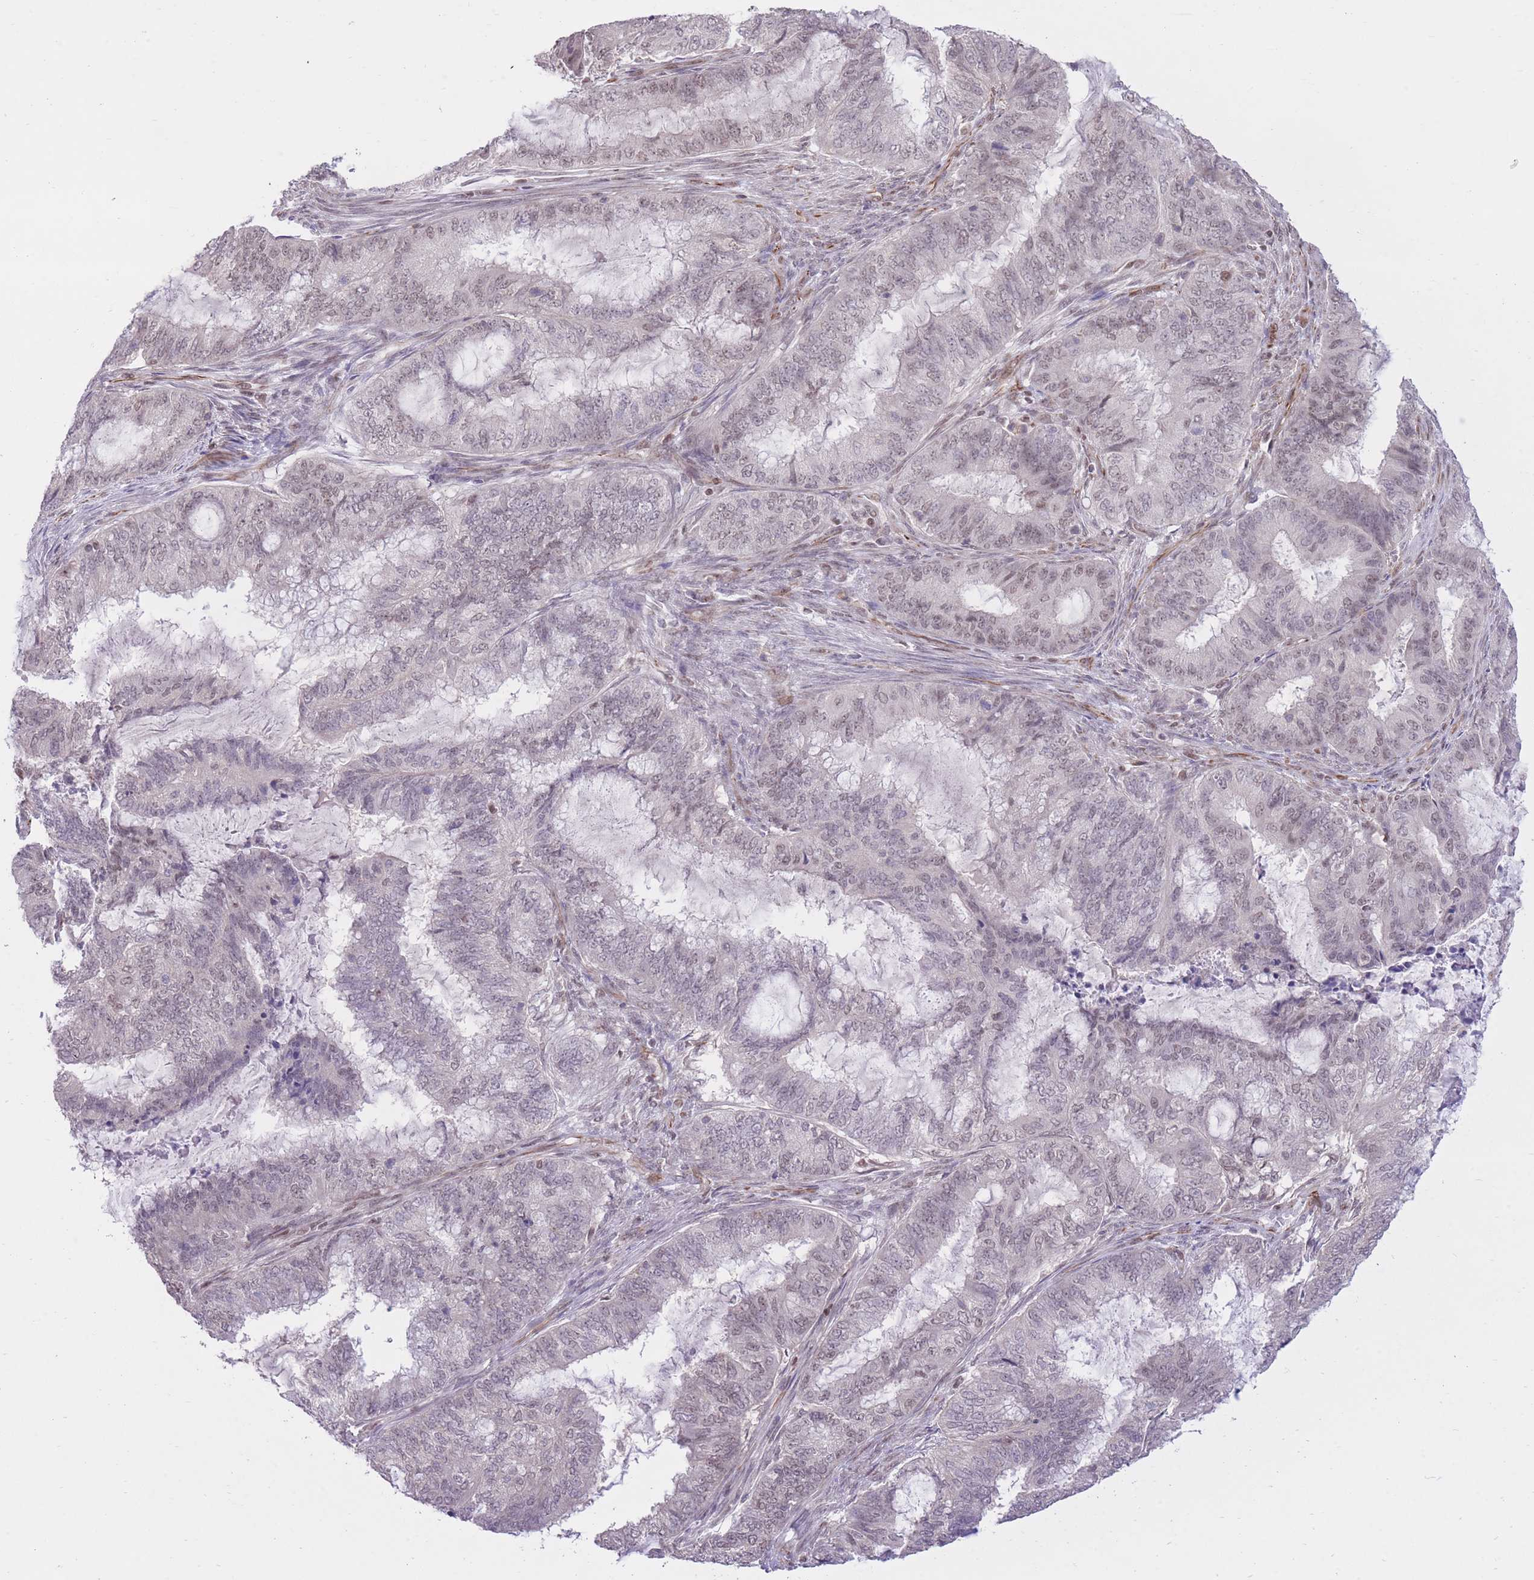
{"staining": {"intensity": "weak", "quantity": "25%-75%", "location": "nuclear"}, "tissue": "endometrial cancer", "cell_type": "Tumor cells", "image_type": "cancer", "snomed": [{"axis": "morphology", "description": "Adenocarcinoma, NOS"}, {"axis": "topography", "description": "Endometrium"}], "caption": "Immunohistochemical staining of endometrial cancer demonstrates low levels of weak nuclear protein expression in approximately 25%-75% of tumor cells.", "gene": "ELL", "patient": {"sex": "female", "age": 51}}